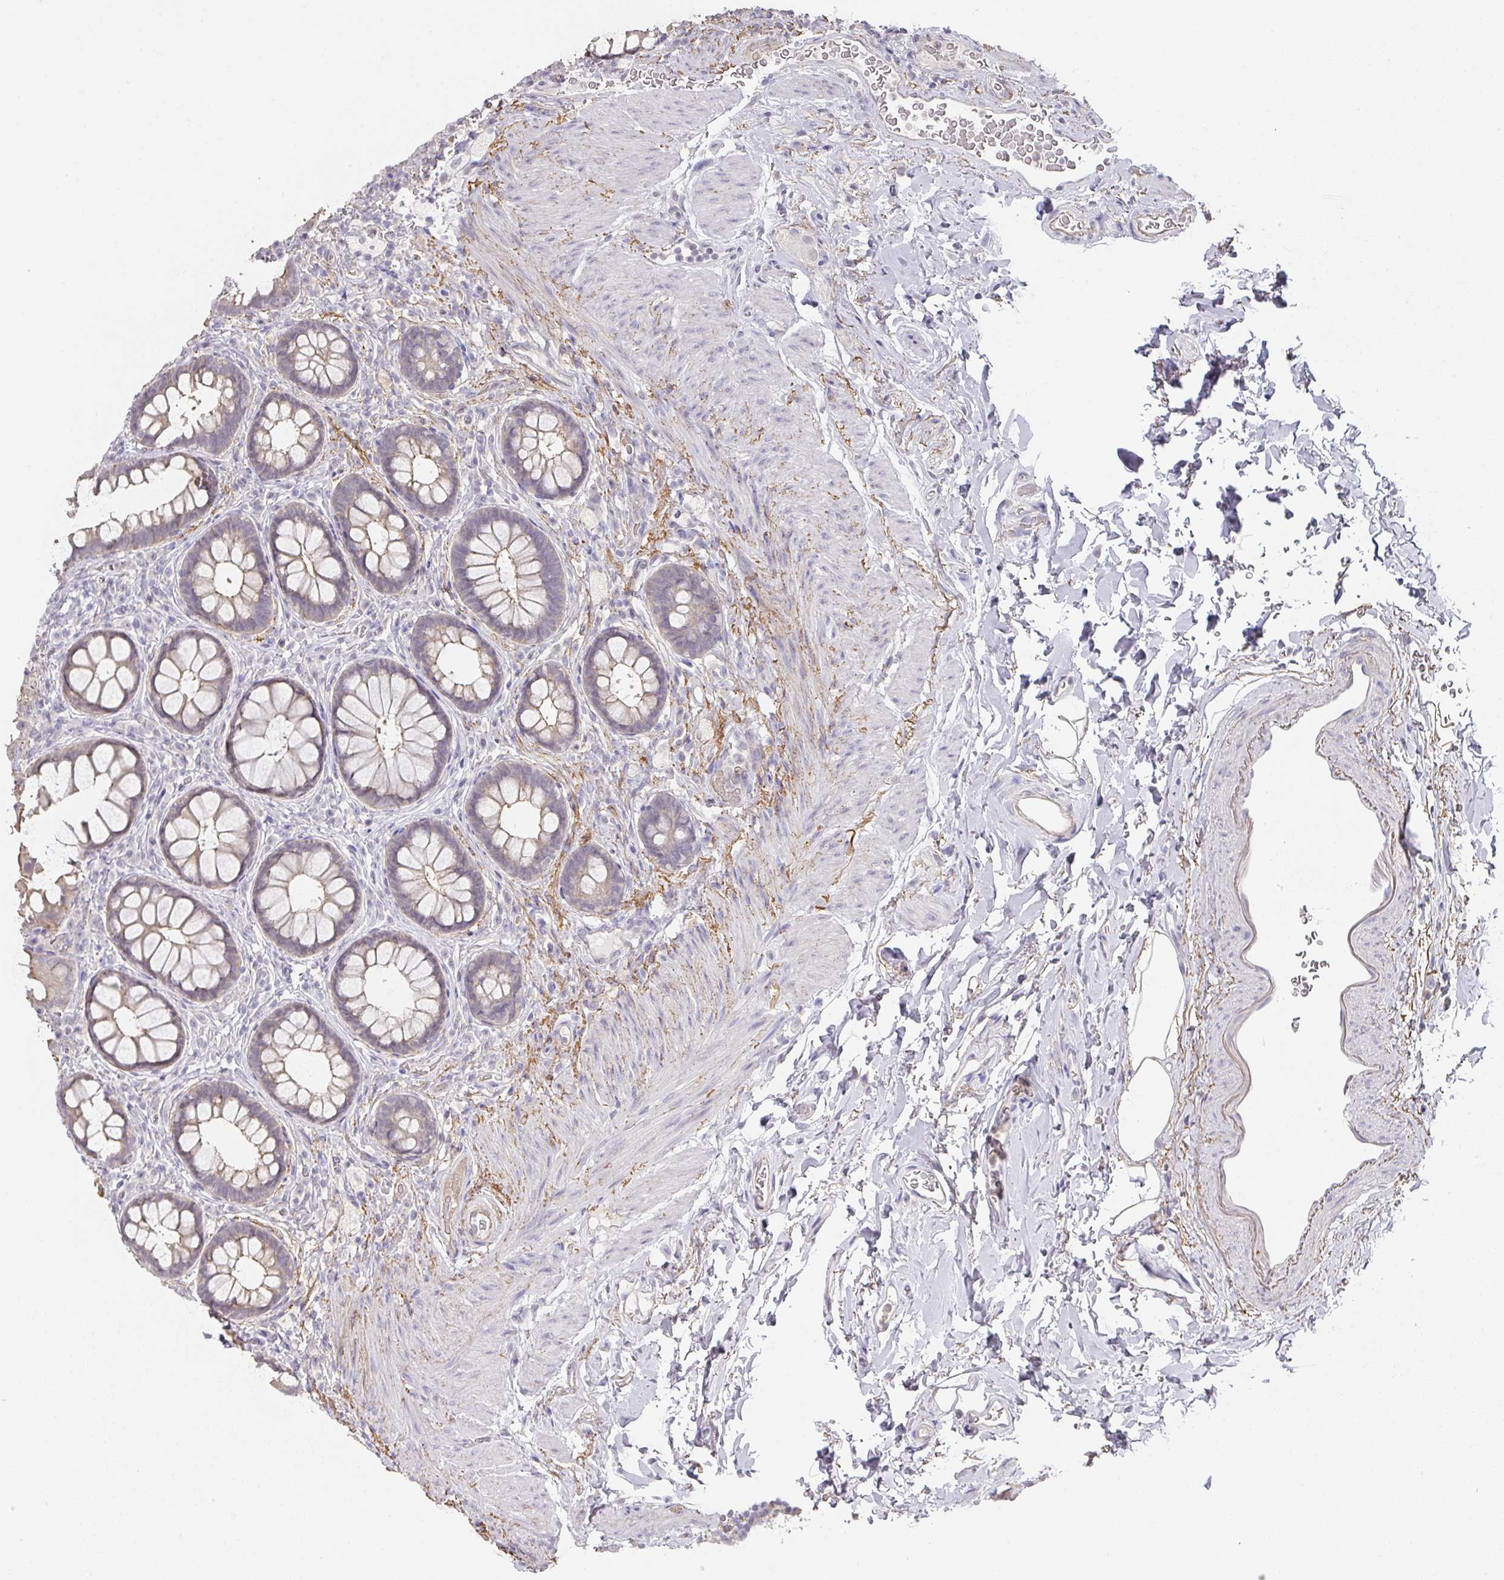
{"staining": {"intensity": "moderate", "quantity": "<25%", "location": "cytoplasmic/membranous"}, "tissue": "rectum", "cell_type": "Glandular cells", "image_type": "normal", "snomed": [{"axis": "morphology", "description": "Normal tissue, NOS"}, {"axis": "topography", "description": "Rectum"}, {"axis": "topography", "description": "Peripheral nerve tissue"}], "caption": "The histopathology image shows immunohistochemical staining of unremarkable rectum. There is moderate cytoplasmic/membranous positivity is appreciated in approximately <25% of glandular cells.", "gene": "FOXN4", "patient": {"sex": "female", "age": 69}}